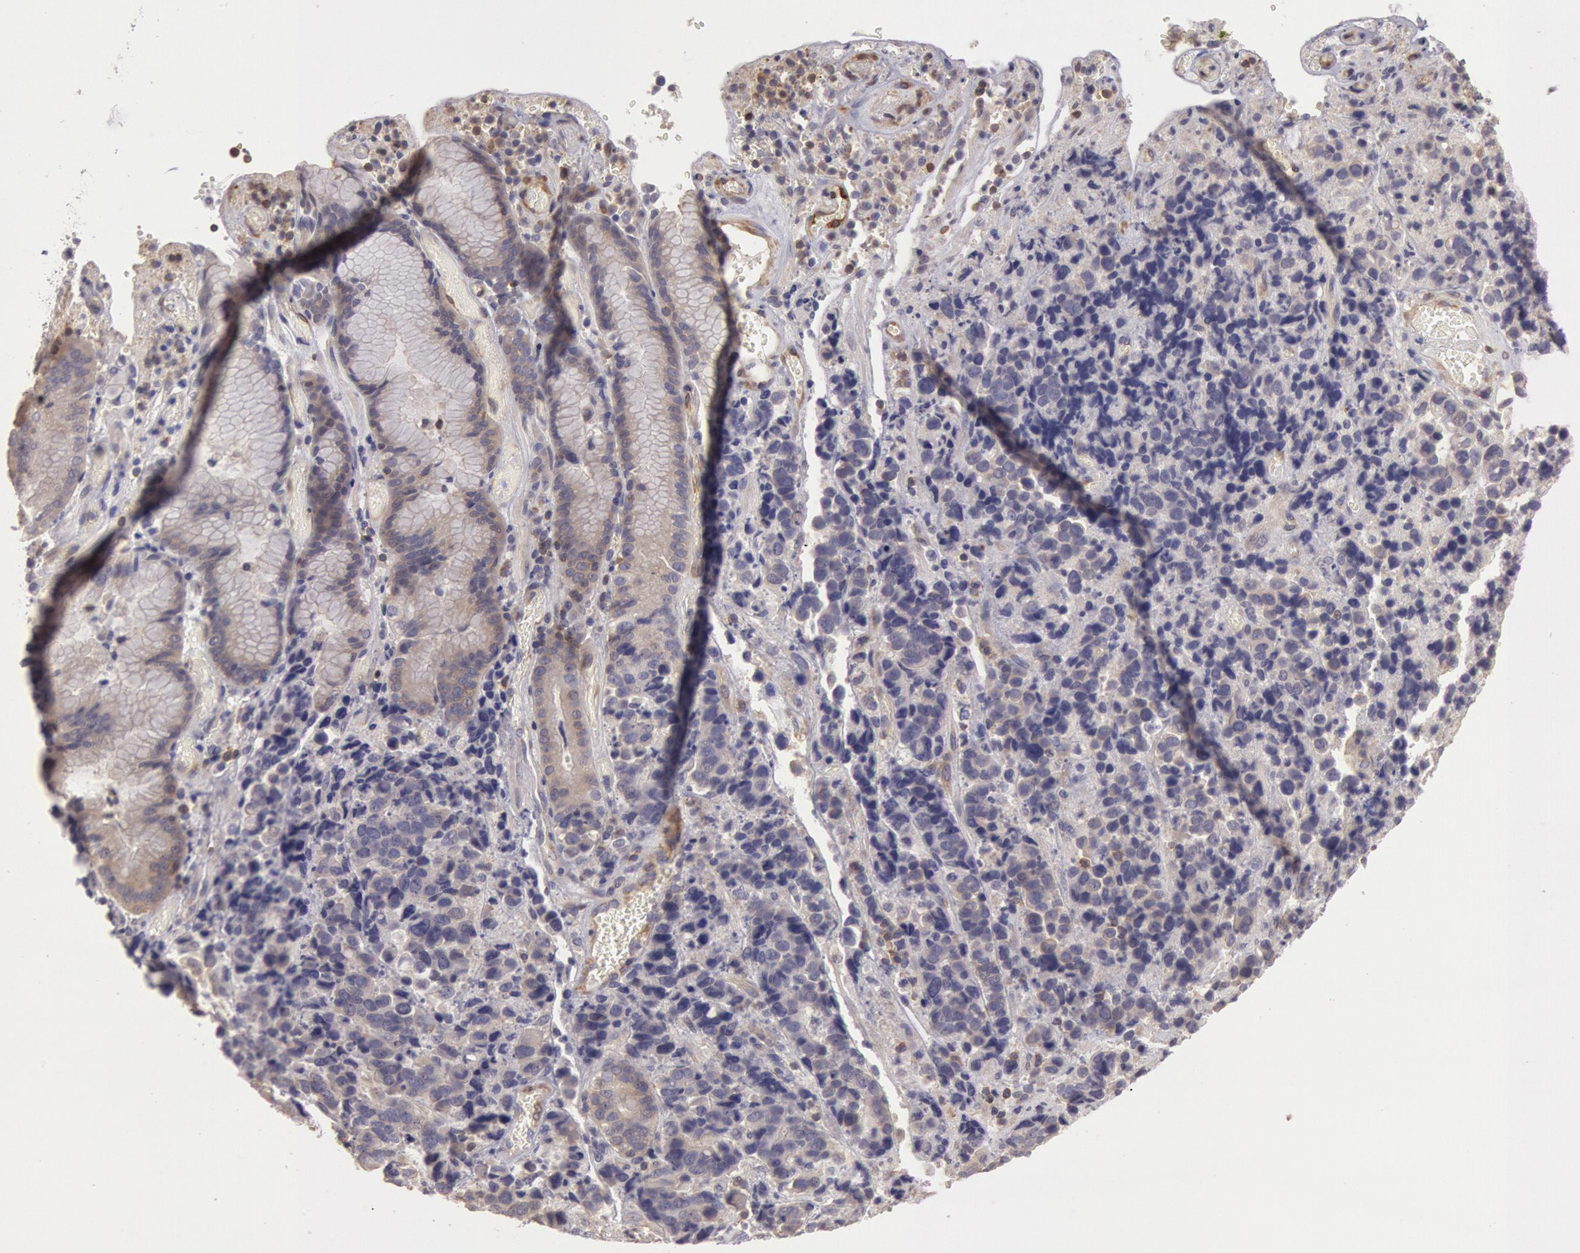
{"staining": {"intensity": "weak", "quantity": ">75%", "location": "cytoplasmic/membranous"}, "tissue": "stomach cancer", "cell_type": "Tumor cells", "image_type": "cancer", "snomed": [{"axis": "morphology", "description": "Adenocarcinoma, NOS"}, {"axis": "topography", "description": "Stomach, upper"}], "caption": "The micrograph shows a brown stain indicating the presence of a protein in the cytoplasmic/membranous of tumor cells in stomach cancer. (Stains: DAB in brown, nuclei in blue, Microscopy: brightfield microscopy at high magnification).", "gene": "NMT2", "patient": {"sex": "male", "age": 71}}